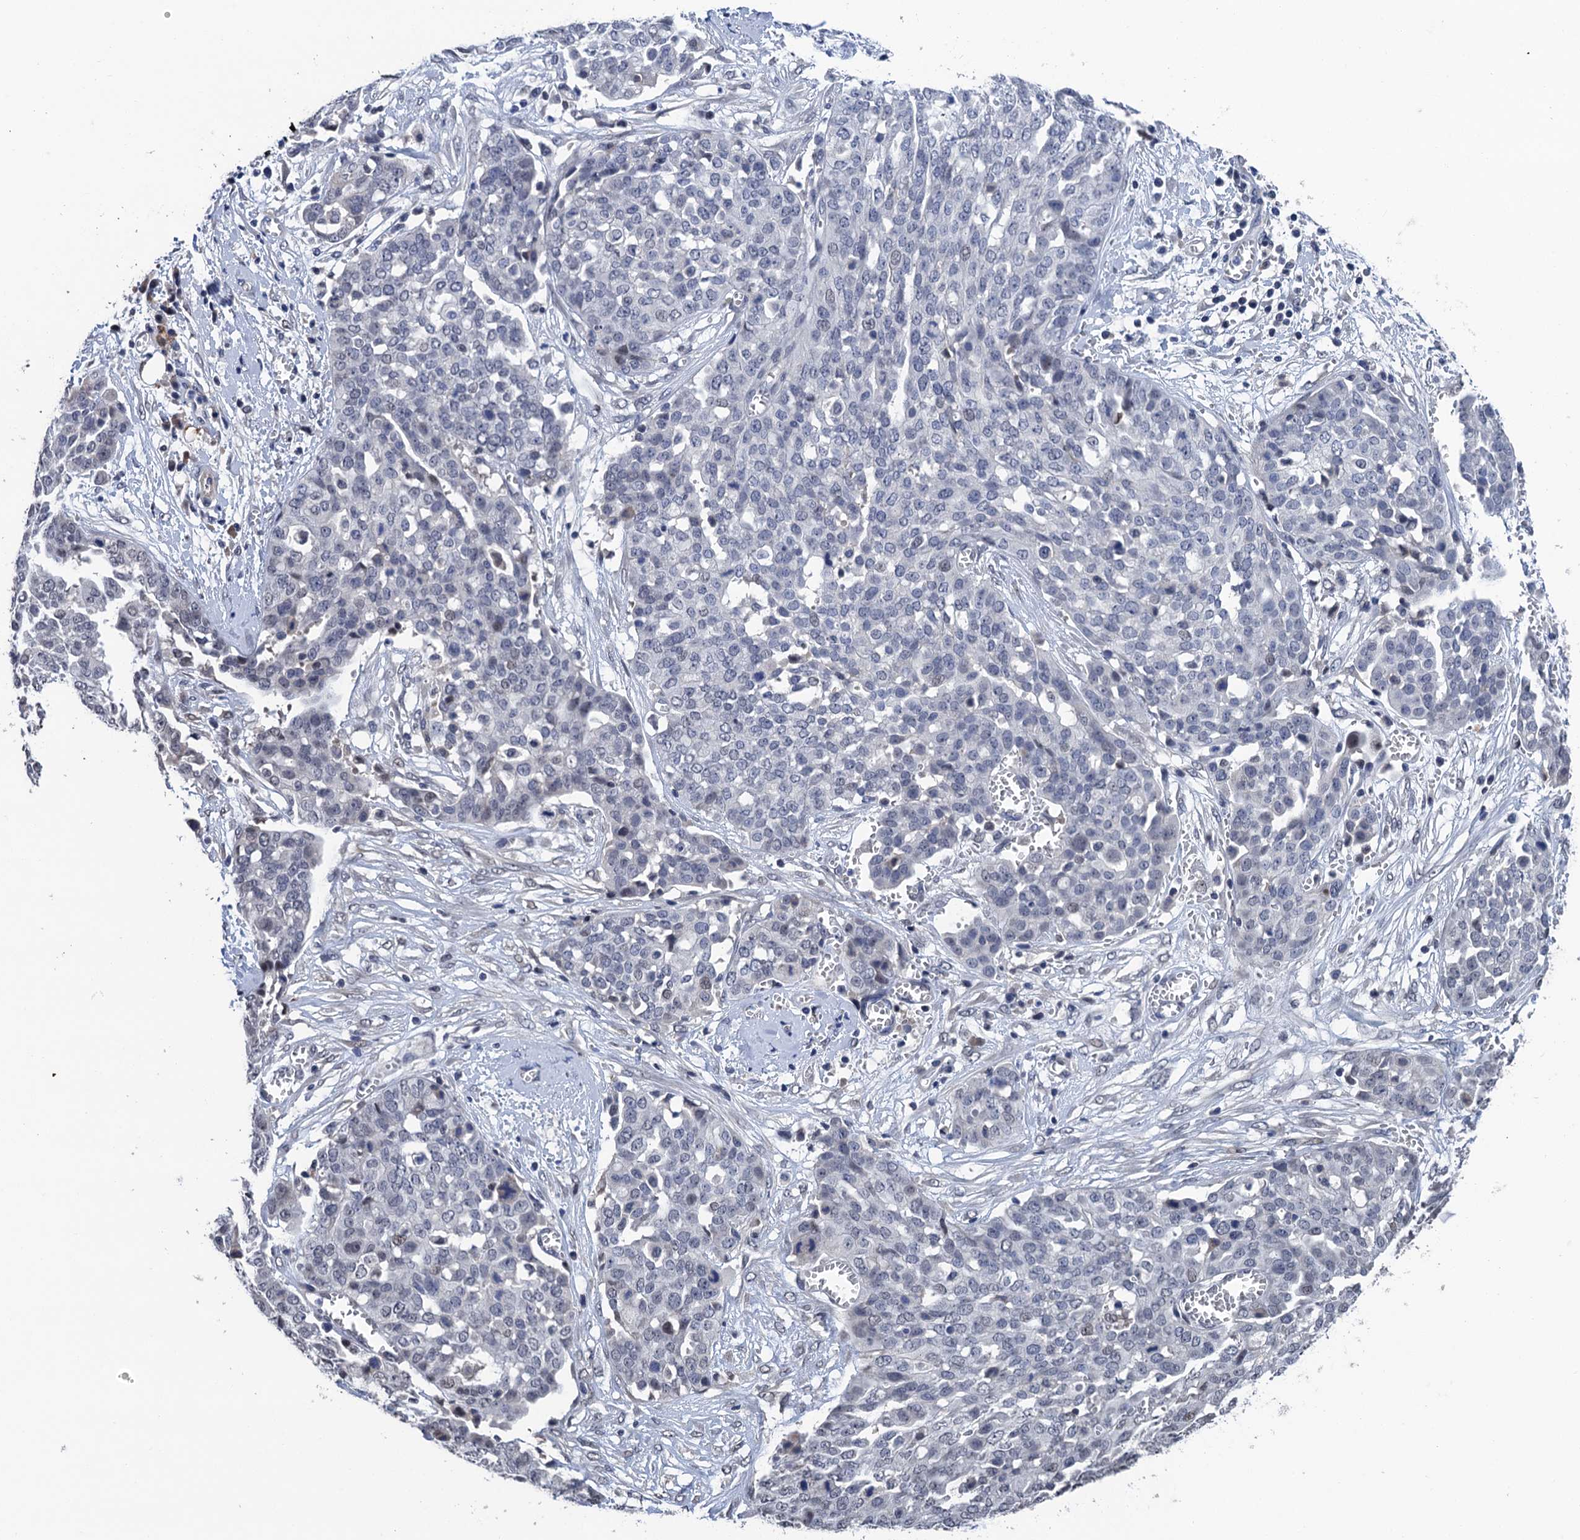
{"staining": {"intensity": "negative", "quantity": "none", "location": "none"}, "tissue": "ovarian cancer", "cell_type": "Tumor cells", "image_type": "cancer", "snomed": [{"axis": "morphology", "description": "Cystadenocarcinoma, serous, NOS"}, {"axis": "topography", "description": "Soft tissue"}, {"axis": "topography", "description": "Ovary"}], "caption": "A photomicrograph of human ovarian cancer (serous cystadenocarcinoma) is negative for staining in tumor cells. The staining was performed using DAB to visualize the protein expression in brown, while the nuclei were stained in blue with hematoxylin (Magnification: 20x).", "gene": "ART5", "patient": {"sex": "female", "age": 57}}